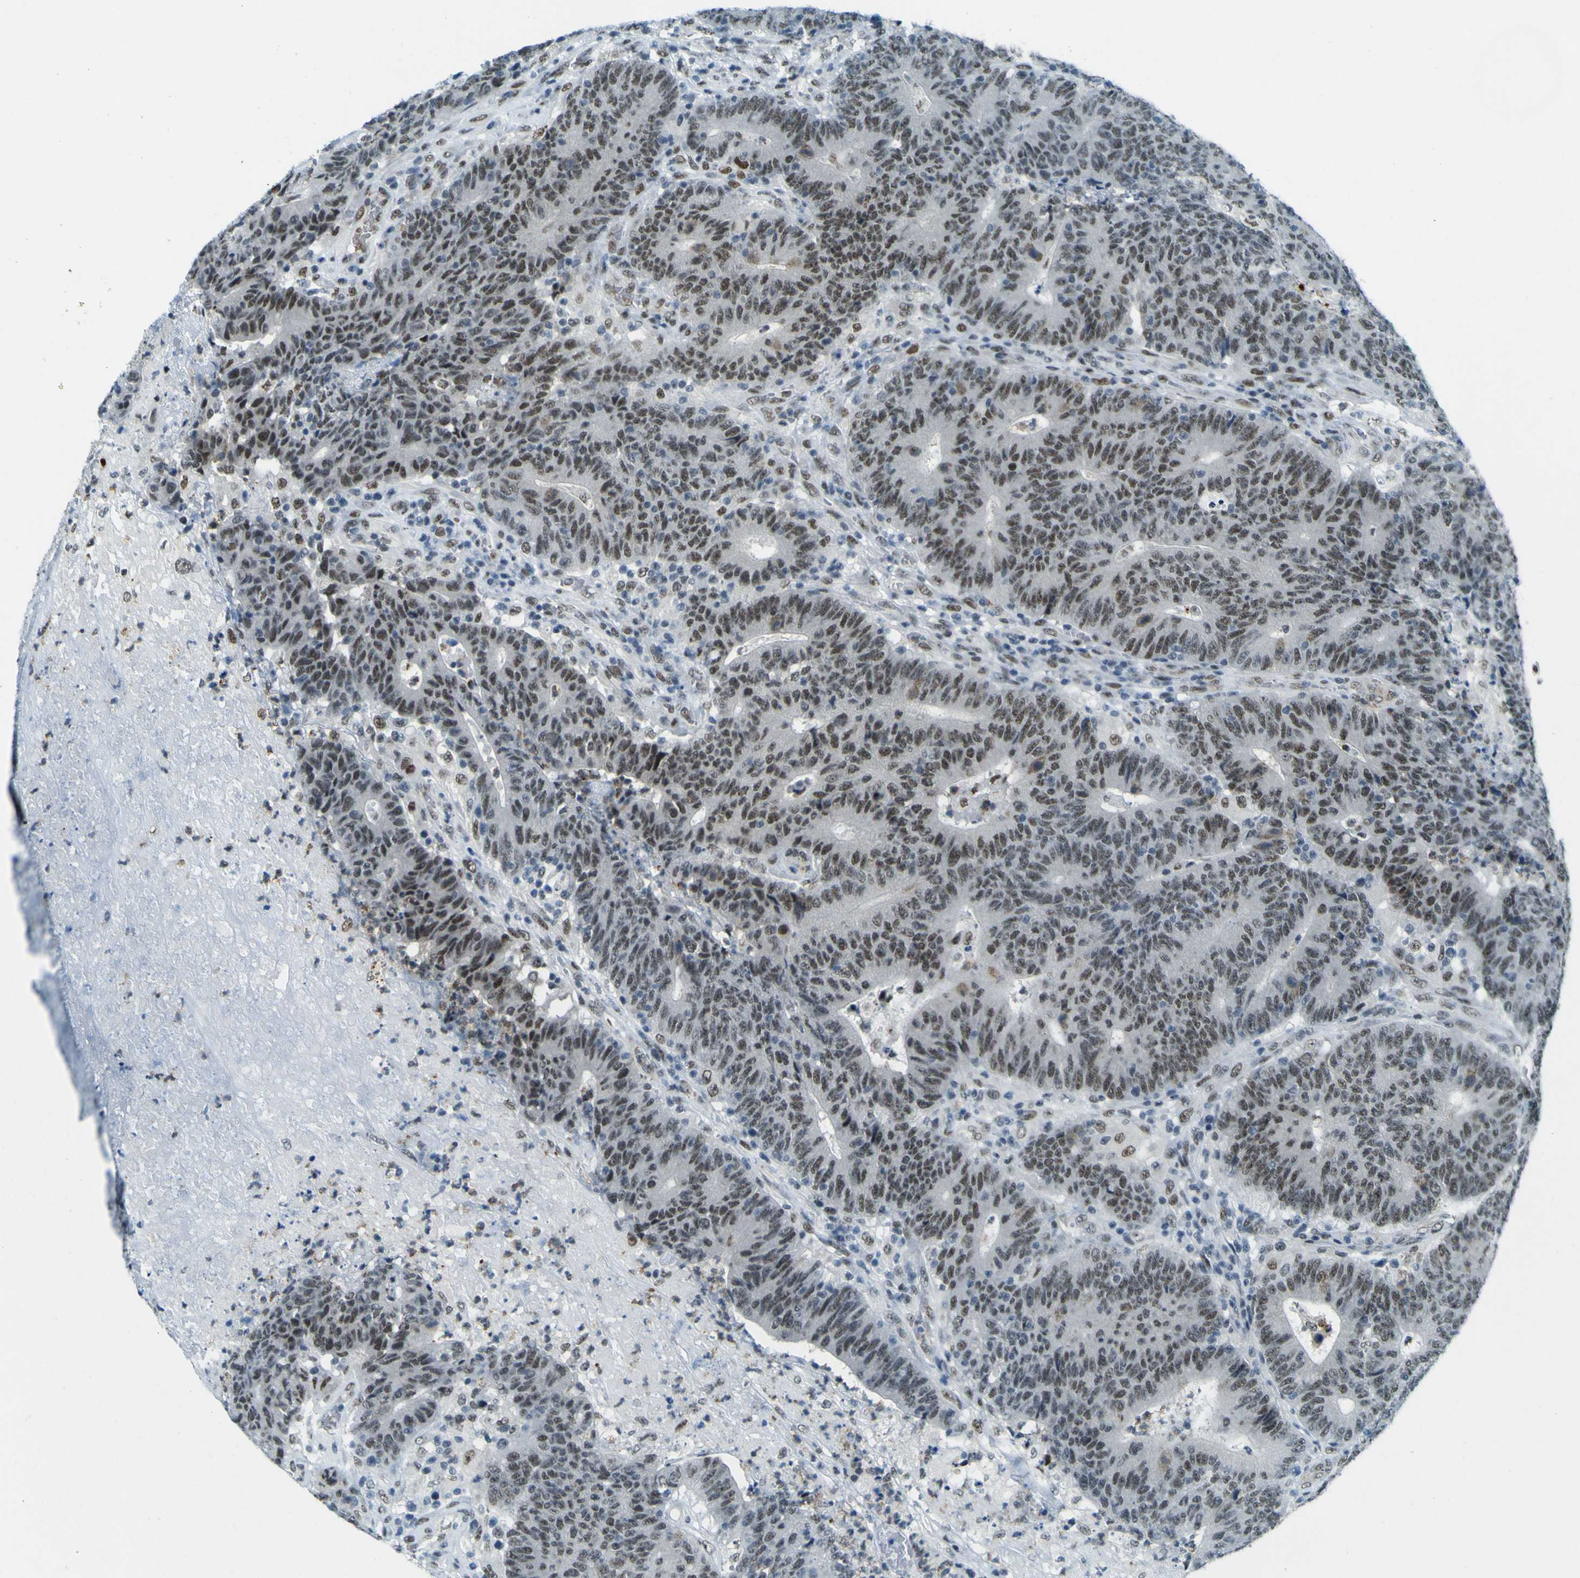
{"staining": {"intensity": "moderate", "quantity": "25%-75%", "location": "nuclear"}, "tissue": "colorectal cancer", "cell_type": "Tumor cells", "image_type": "cancer", "snomed": [{"axis": "morphology", "description": "Normal tissue, NOS"}, {"axis": "morphology", "description": "Adenocarcinoma, NOS"}, {"axis": "topography", "description": "Colon"}], "caption": "Immunohistochemical staining of adenocarcinoma (colorectal) displays medium levels of moderate nuclear protein positivity in approximately 25%-75% of tumor cells.", "gene": "CEBPG", "patient": {"sex": "female", "age": 75}}